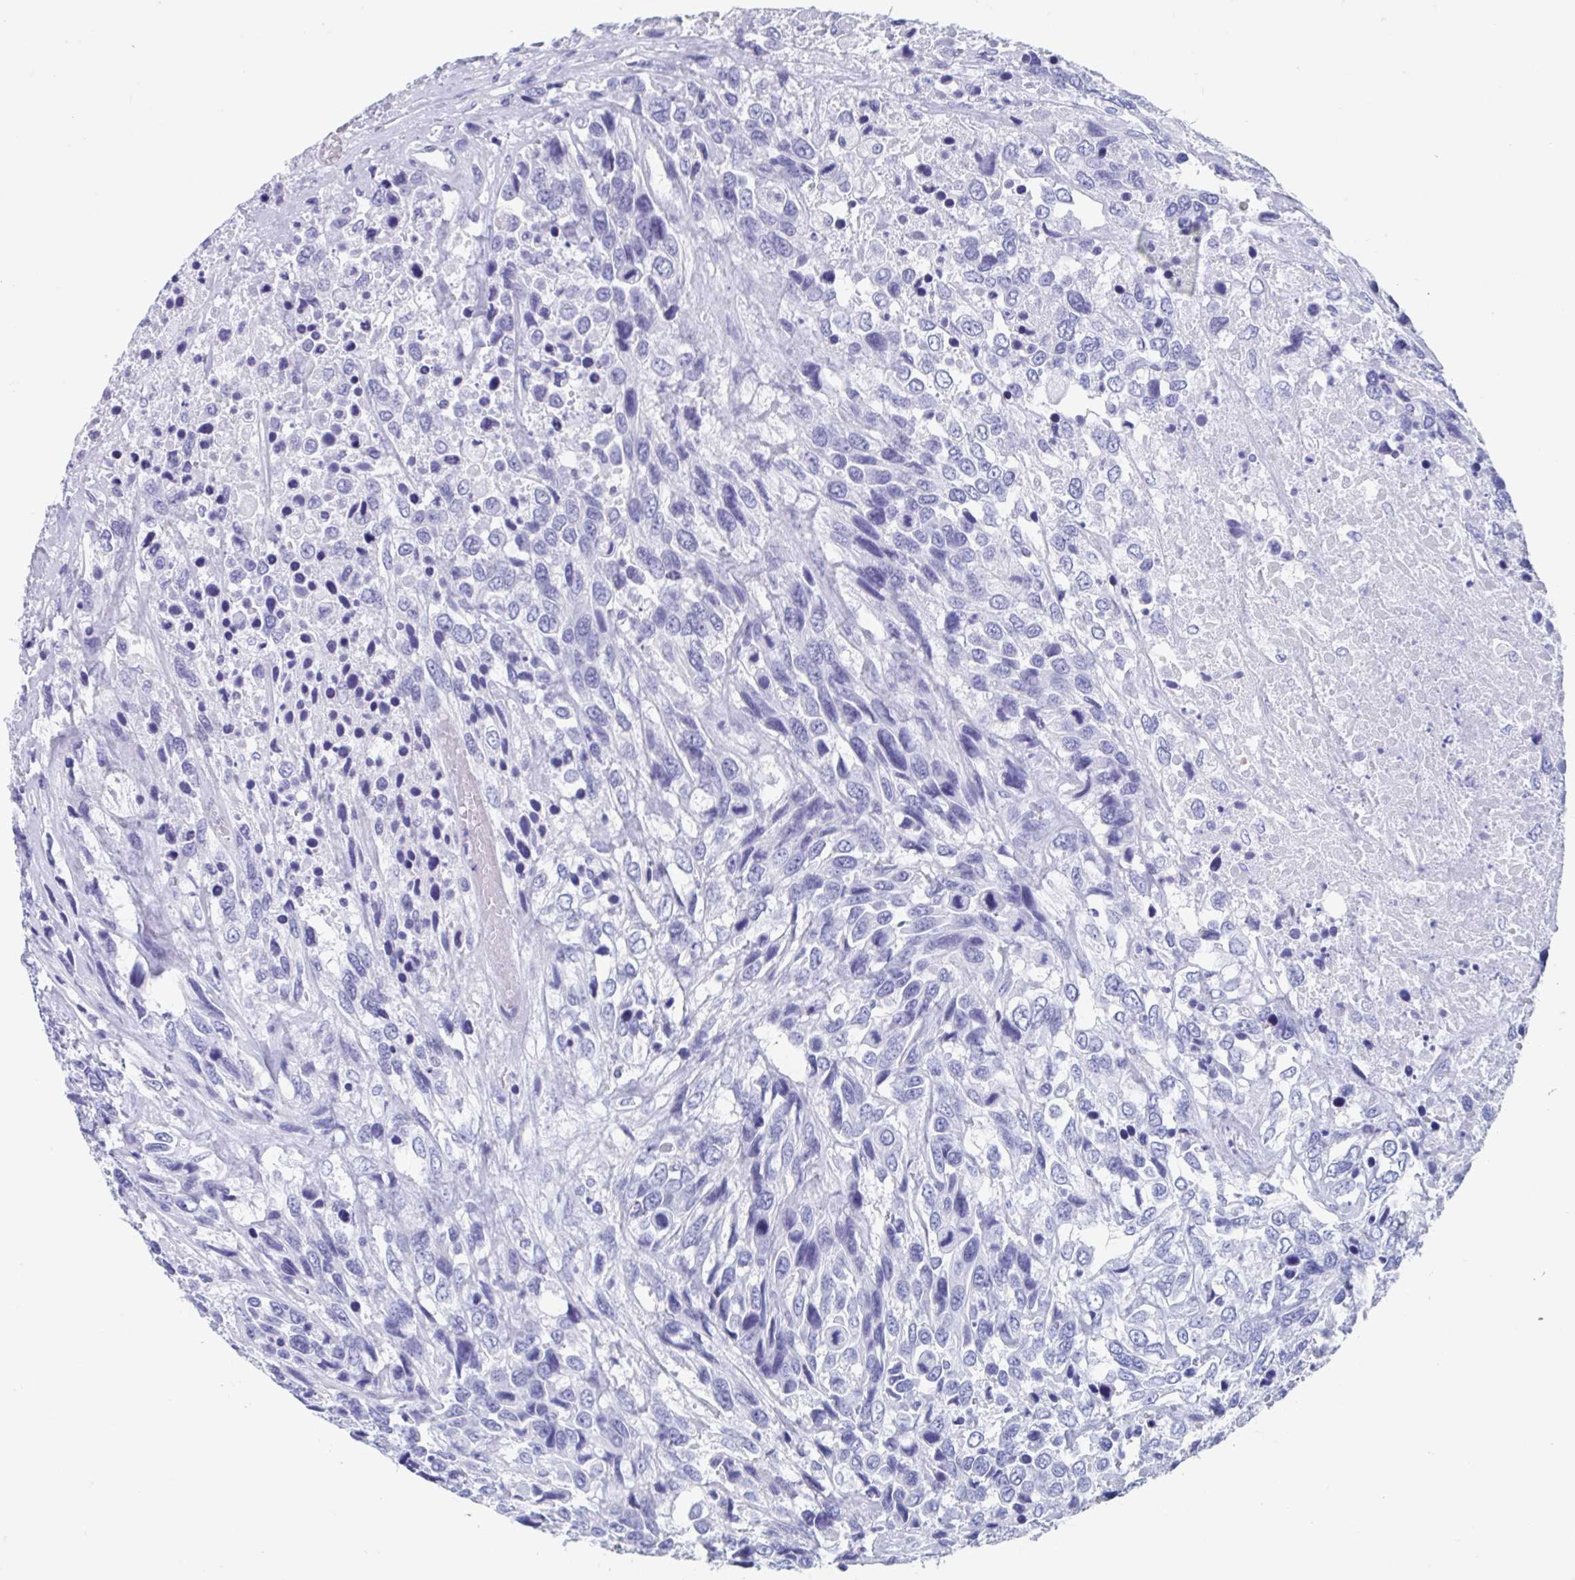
{"staining": {"intensity": "negative", "quantity": "none", "location": "none"}, "tissue": "urothelial cancer", "cell_type": "Tumor cells", "image_type": "cancer", "snomed": [{"axis": "morphology", "description": "Urothelial carcinoma, High grade"}, {"axis": "topography", "description": "Urinary bladder"}], "caption": "Urothelial cancer was stained to show a protein in brown. There is no significant staining in tumor cells.", "gene": "C10orf53", "patient": {"sex": "female", "age": 70}}